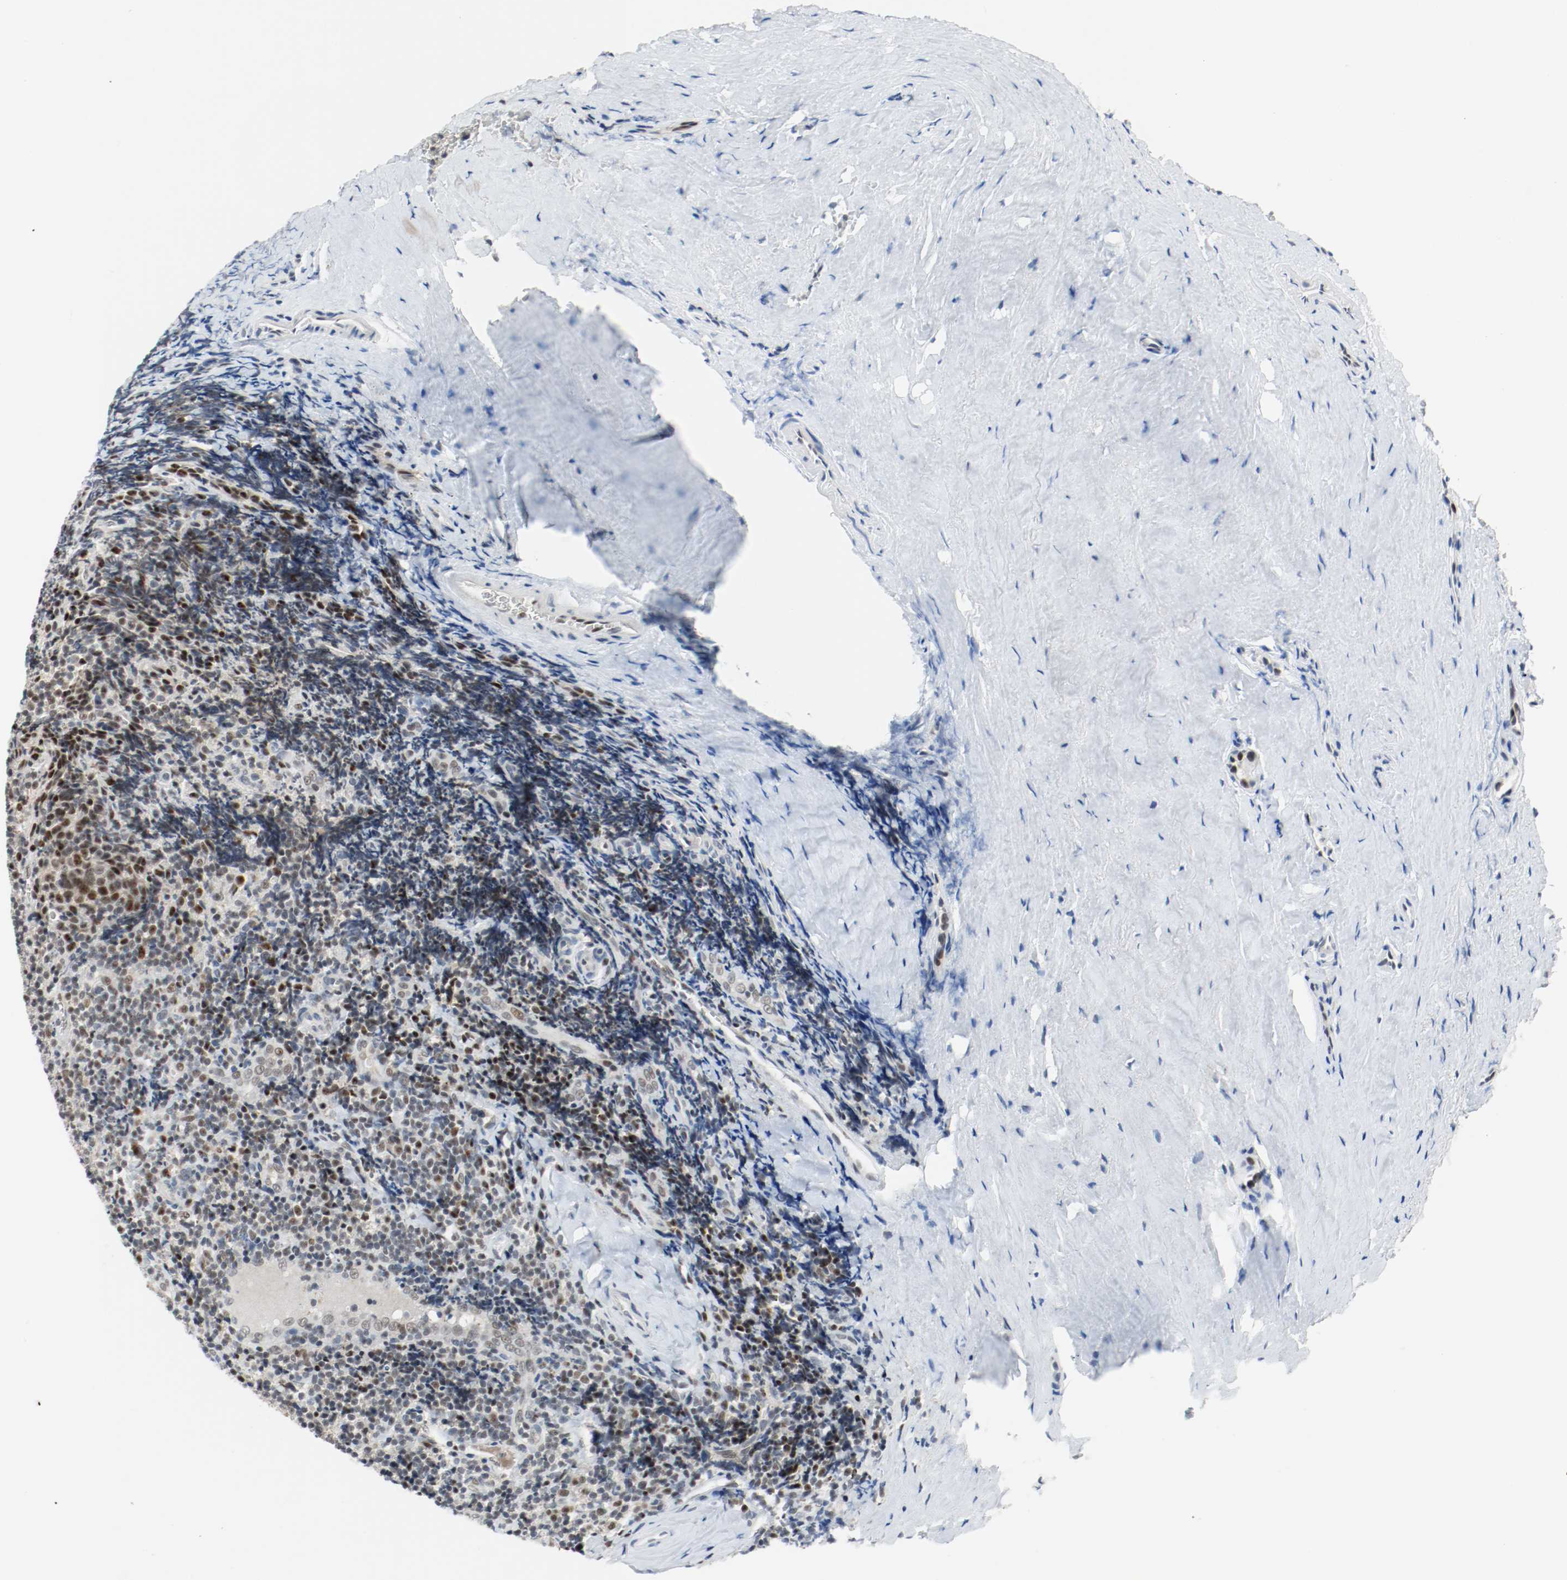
{"staining": {"intensity": "weak", "quantity": "<25%", "location": "nuclear"}, "tissue": "tonsil", "cell_type": "Germinal center cells", "image_type": "normal", "snomed": [{"axis": "morphology", "description": "Normal tissue, NOS"}, {"axis": "topography", "description": "Tonsil"}], "caption": "Immunohistochemistry (IHC) histopathology image of normal human tonsil stained for a protein (brown), which displays no staining in germinal center cells.", "gene": "ASH1L", "patient": {"sex": "male", "age": 20}}